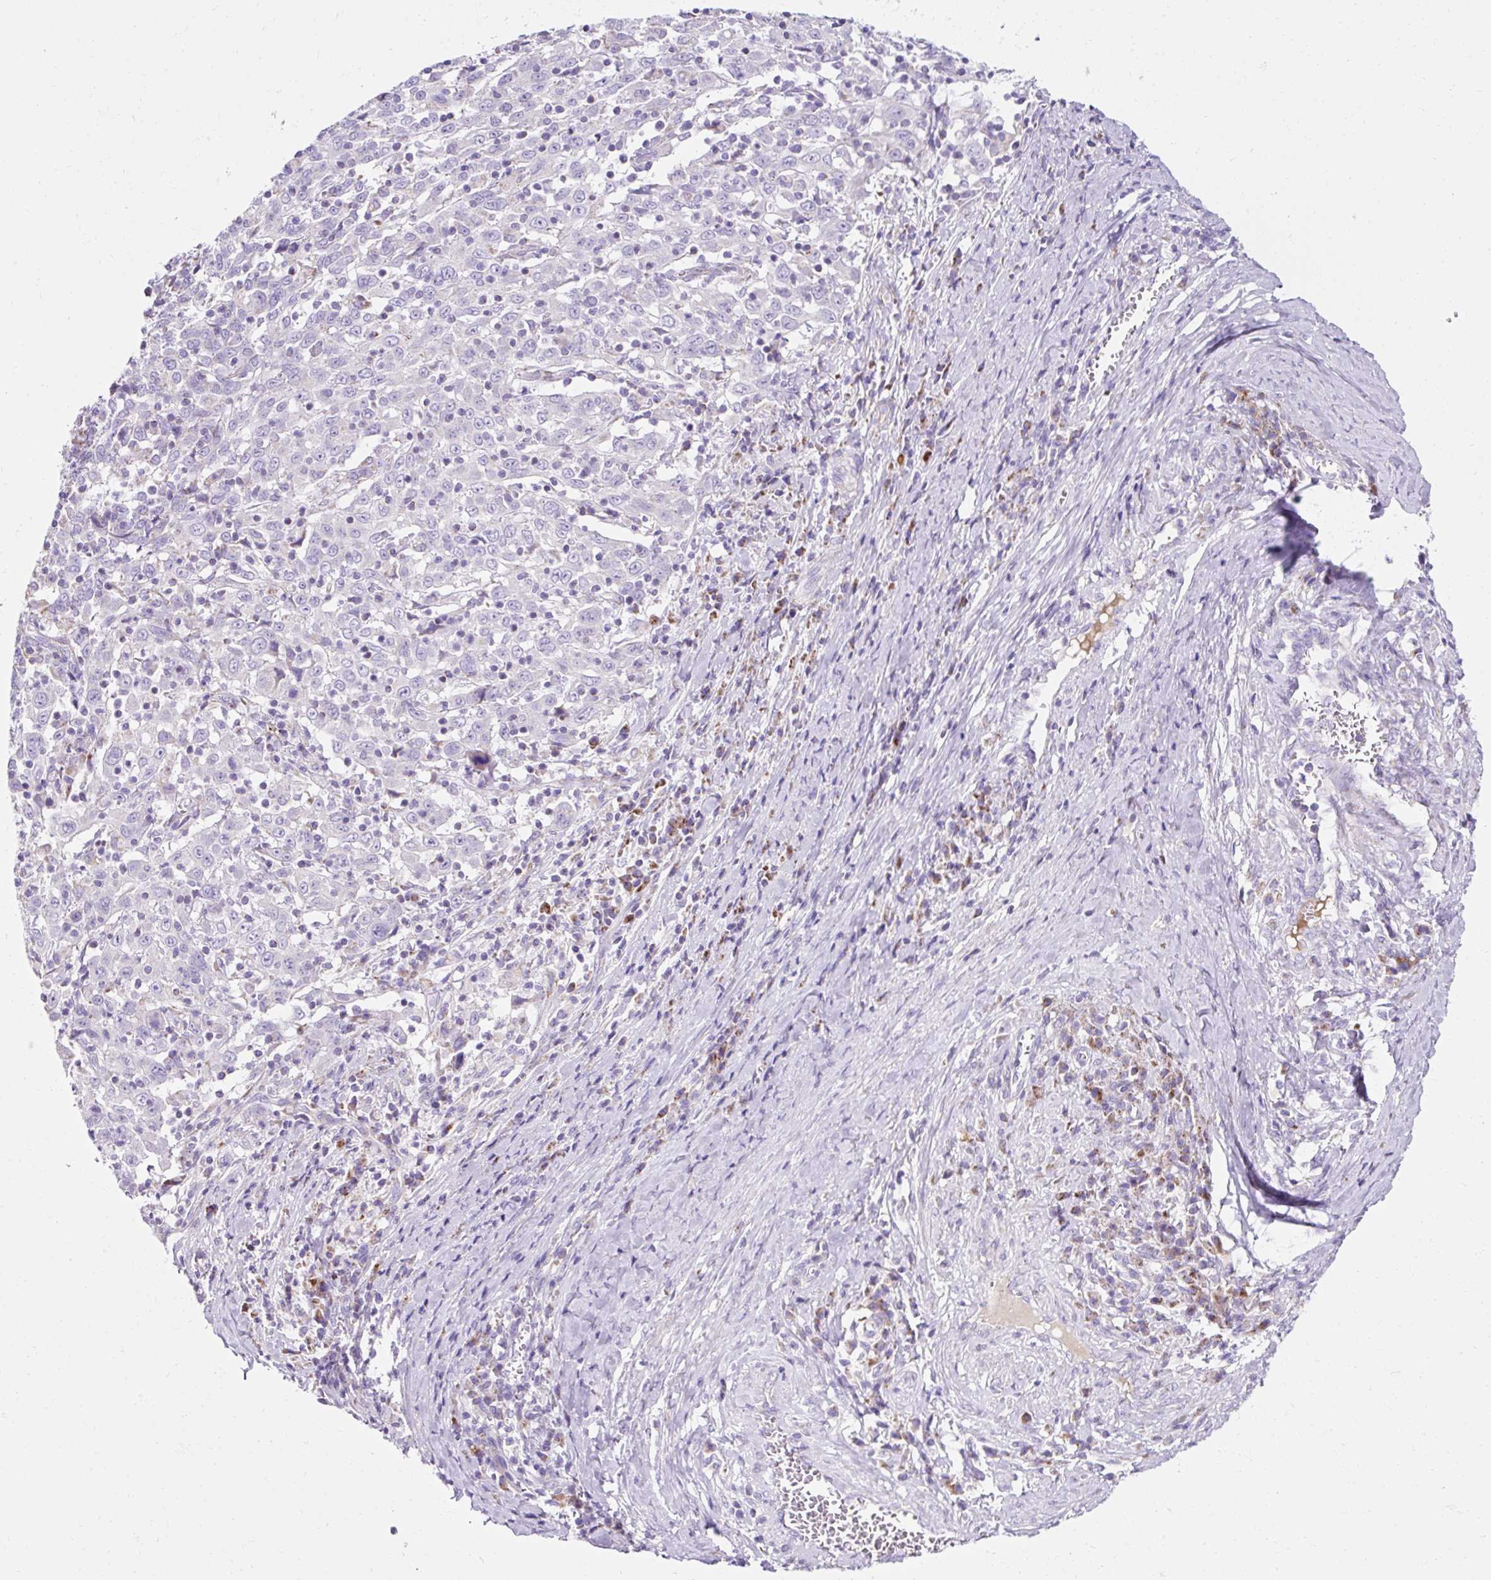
{"staining": {"intensity": "negative", "quantity": "none", "location": "none"}, "tissue": "cervical cancer", "cell_type": "Tumor cells", "image_type": "cancer", "snomed": [{"axis": "morphology", "description": "Squamous cell carcinoma, NOS"}, {"axis": "topography", "description": "Cervix"}], "caption": "High magnification brightfield microscopy of cervical squamous cell carcinoma stained with DAB (brown) and counterstained with hematoxylin (blue): tumor cells show no significant staining.", "gene": "PLPP2", "patient": {"sex": "female", "age": 46}}